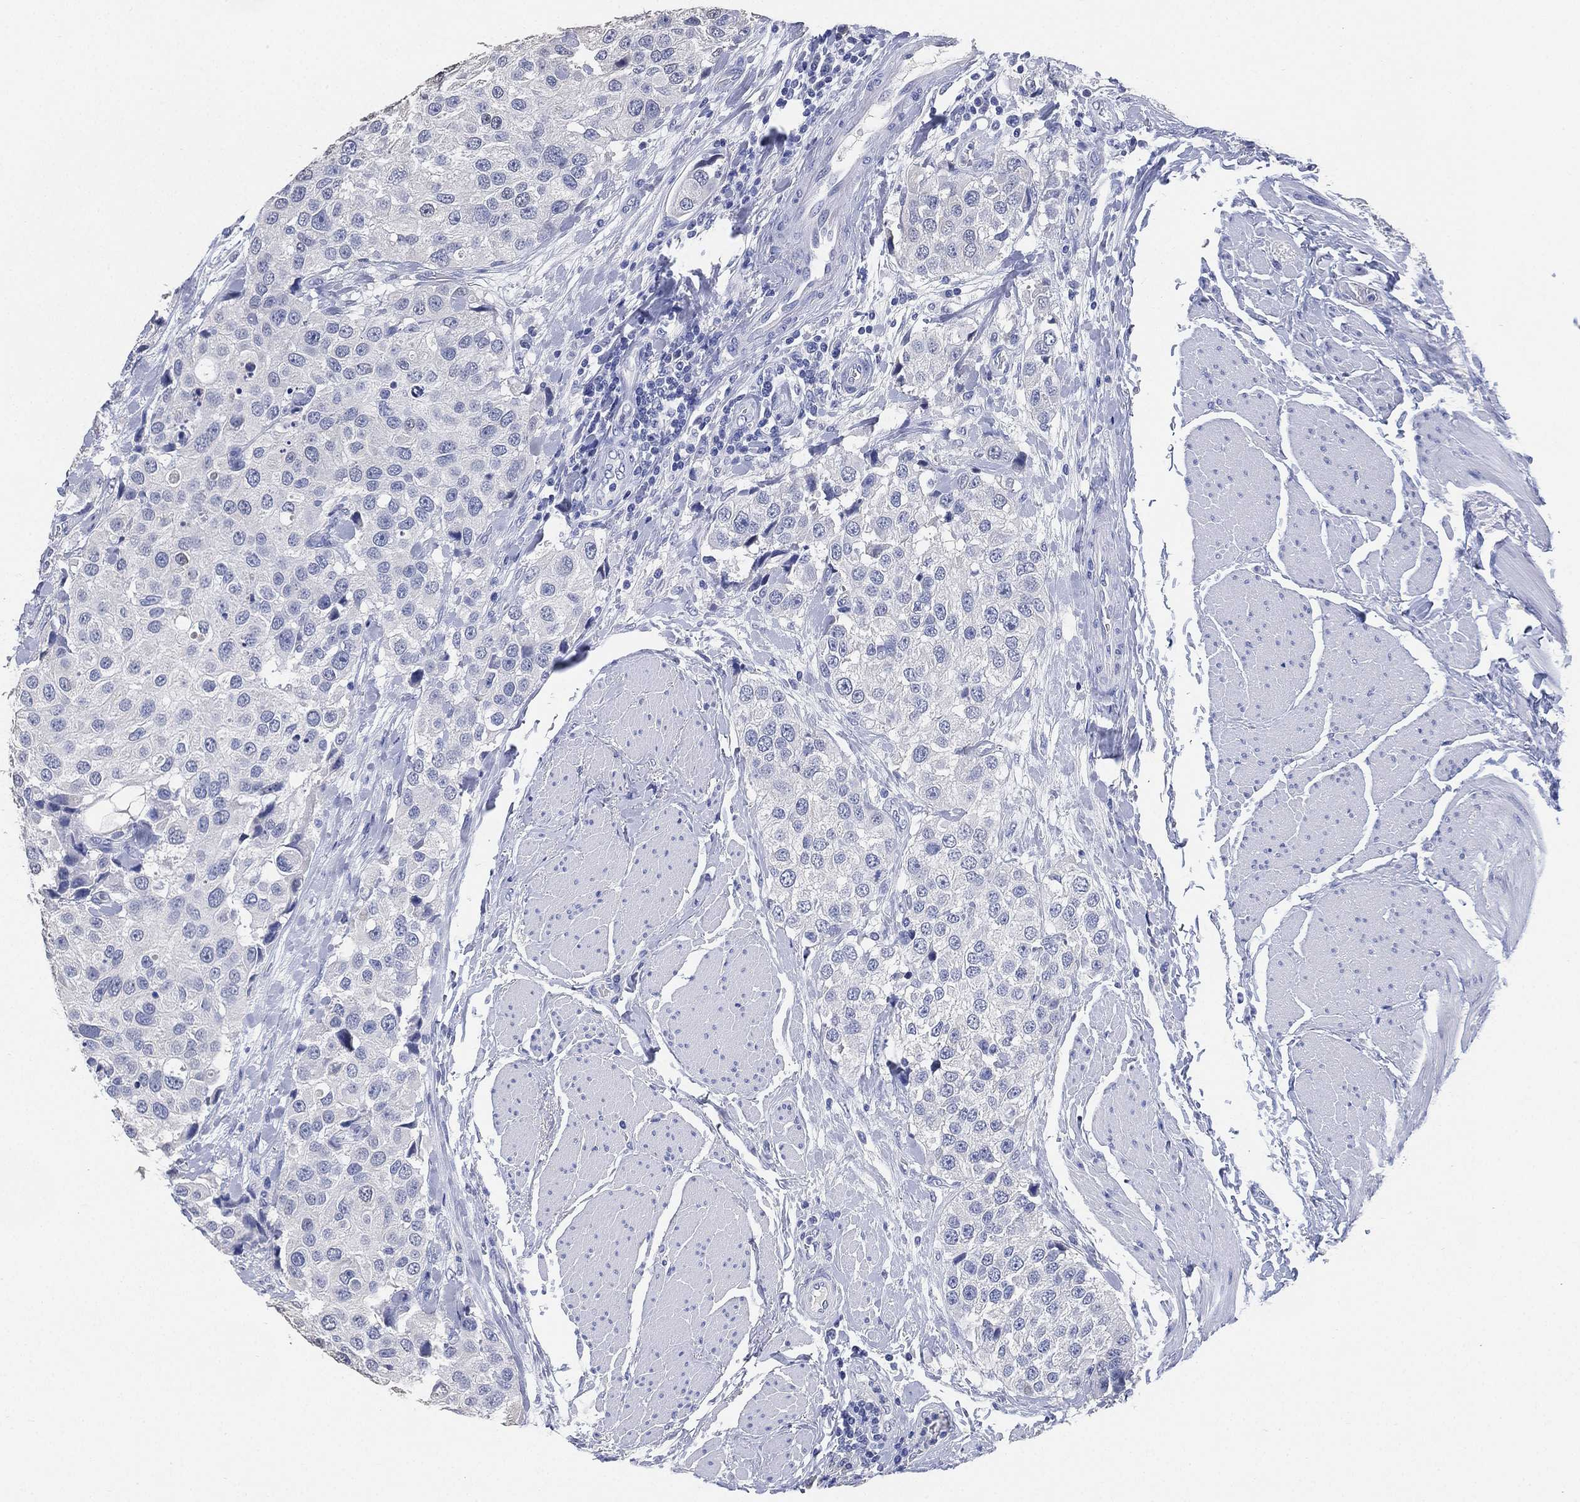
{"staining": {"intensity": "negative", "quantity": "none", "location": "none"}, "tissue": "urothelial cancer", "cell_type": "Tumor cells", "image_type": "cancer", "snomed": [{"axis": "morphology", "description": "Urothelial carcinoma, High grade"}, {"axis": "topography", "description": "Urinary bladder"}], "caption": "Immunohistochemical staining of human urothelial cancer reveals no significant staining in tumor cells.", "gene": "IYD", "patient": {"sex": "female", "age": 64}}